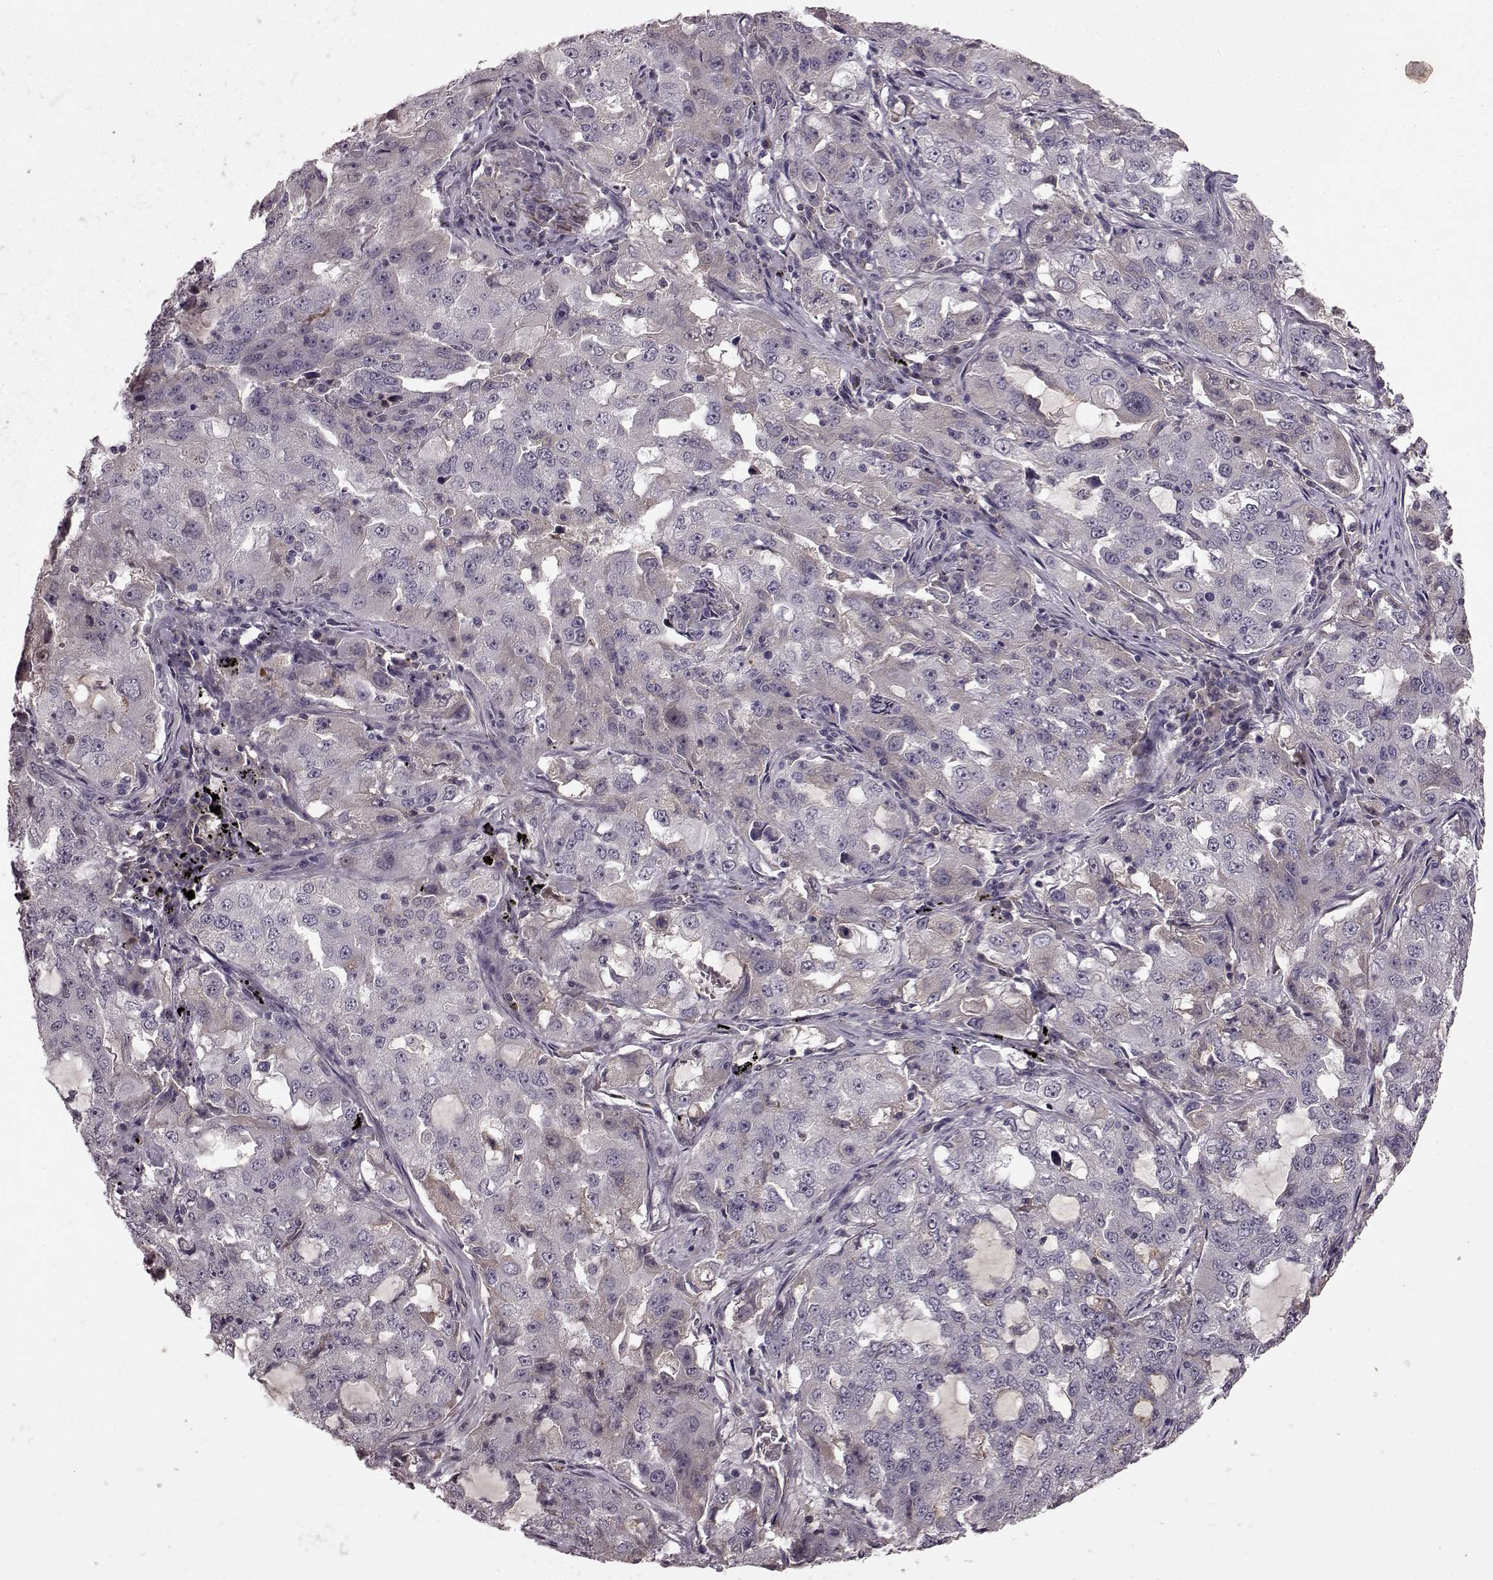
{"staining": {"intensity": "negative", "quantity": "none", "location": "none"}, "tissue": "lung cancer", "cell_type": "Tumor cells", "image_type": "cancer", "snomed": [{"axis": "morphology", "description": "Adenocarcinoma, NOS"}, {"axis": "topography", "description": "Lung"}], "caption": "The micrograph demonstrates no significant expression in tumor cells of lung cancer (adenocarcinoma).", "gene": "SLC22A18", "patient": {"sex": "female", "age": 61}}